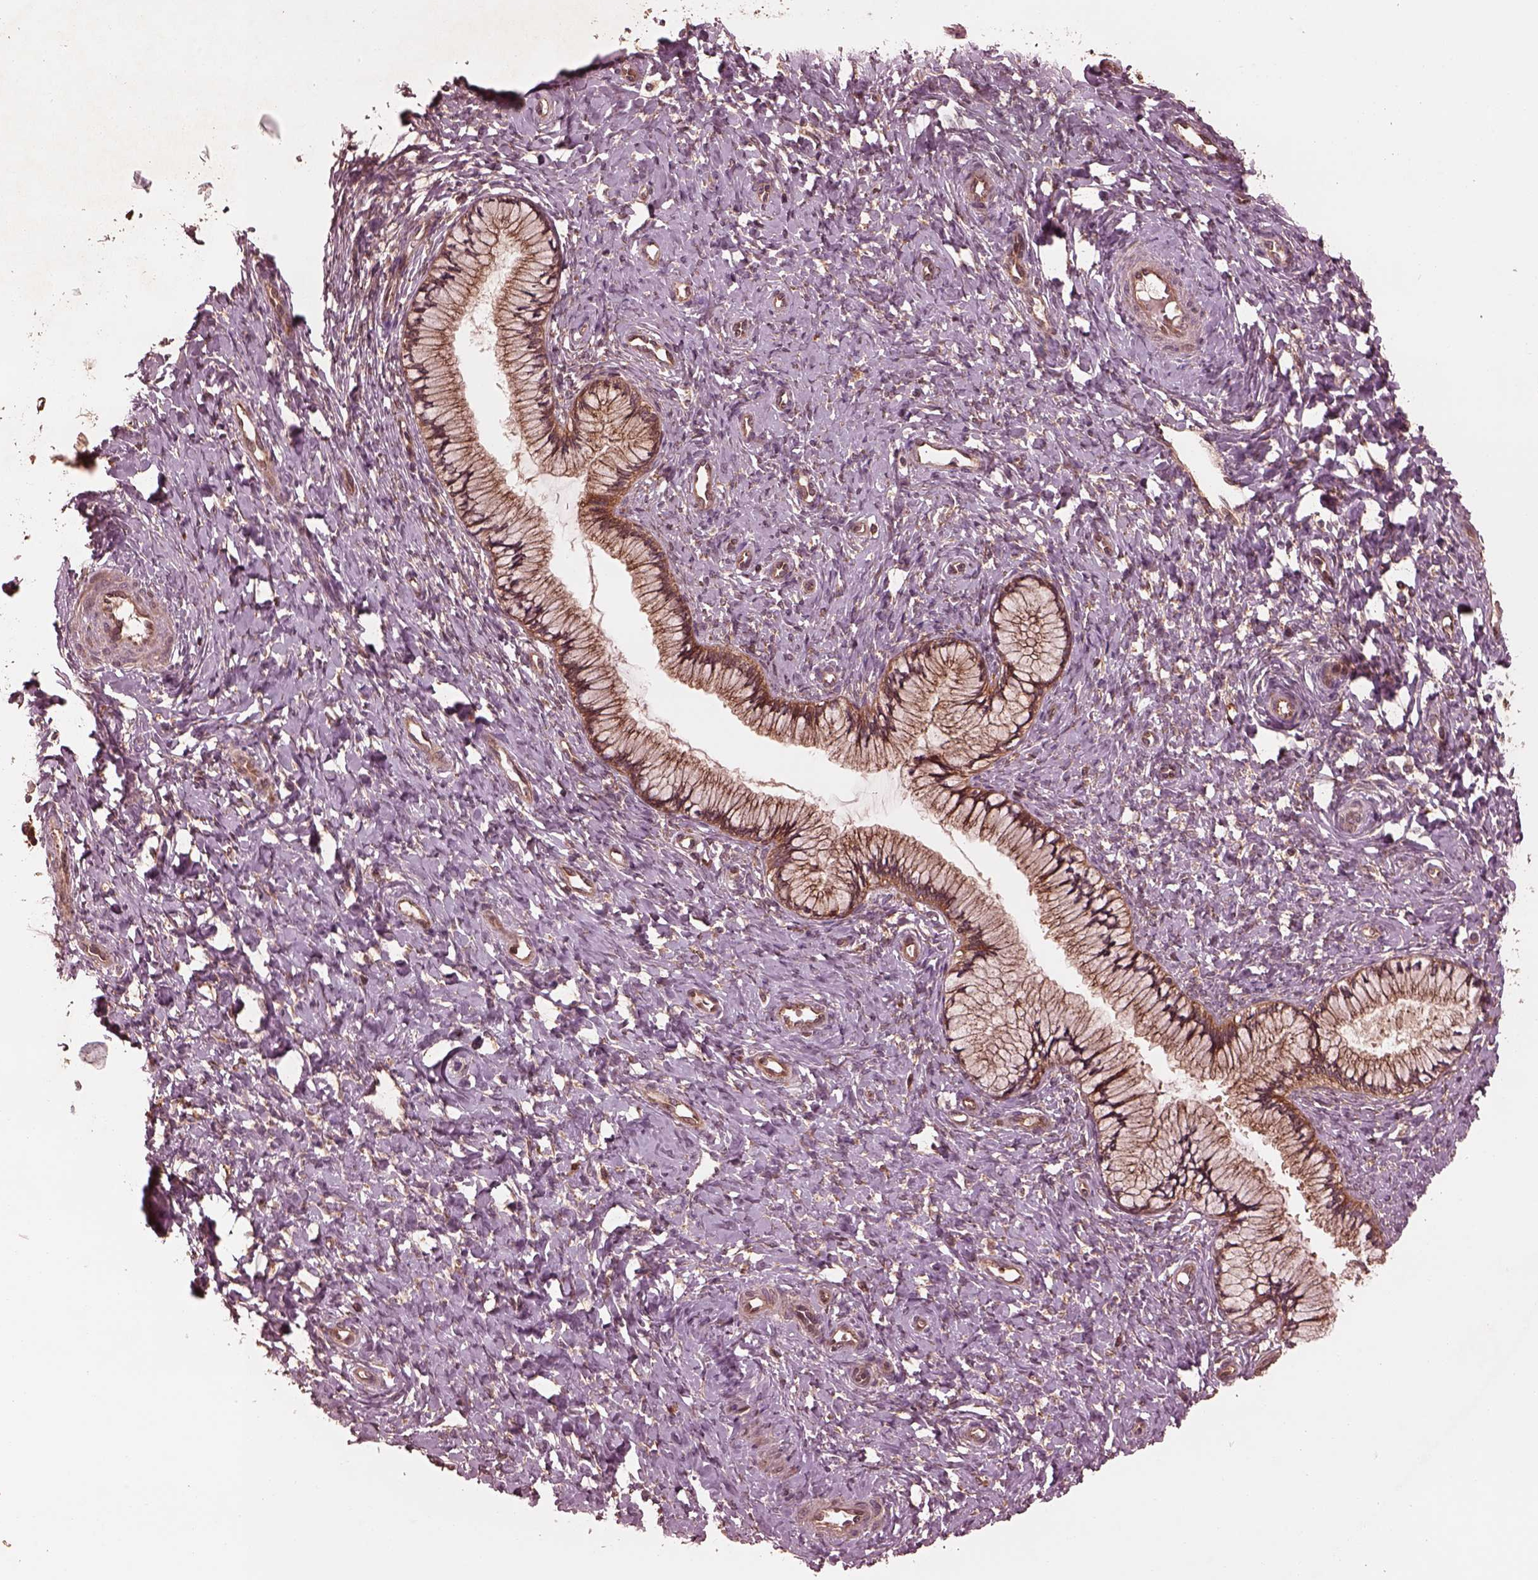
{"staining": {"intensity": "moderate", "quantity": ">75%", "location": "cytoplasmic/membranous"}, "tissue": "cervix", "cell_type": "Glandular cells", "image_type": "normal", "snomed": [{"axis": "morphology", "description": "Normal tissue, NOS"}, {"axis": "topography", "description": "Cervix"}], "caption": "Approximately >75% of glandular cells in benign human cervix show moderate cytoplasmic/membranous protein expression as visualized by brown immunohistochemical staining.", "gene": "PIK3R2", "patient": {"sex": "female", "age": 37}}